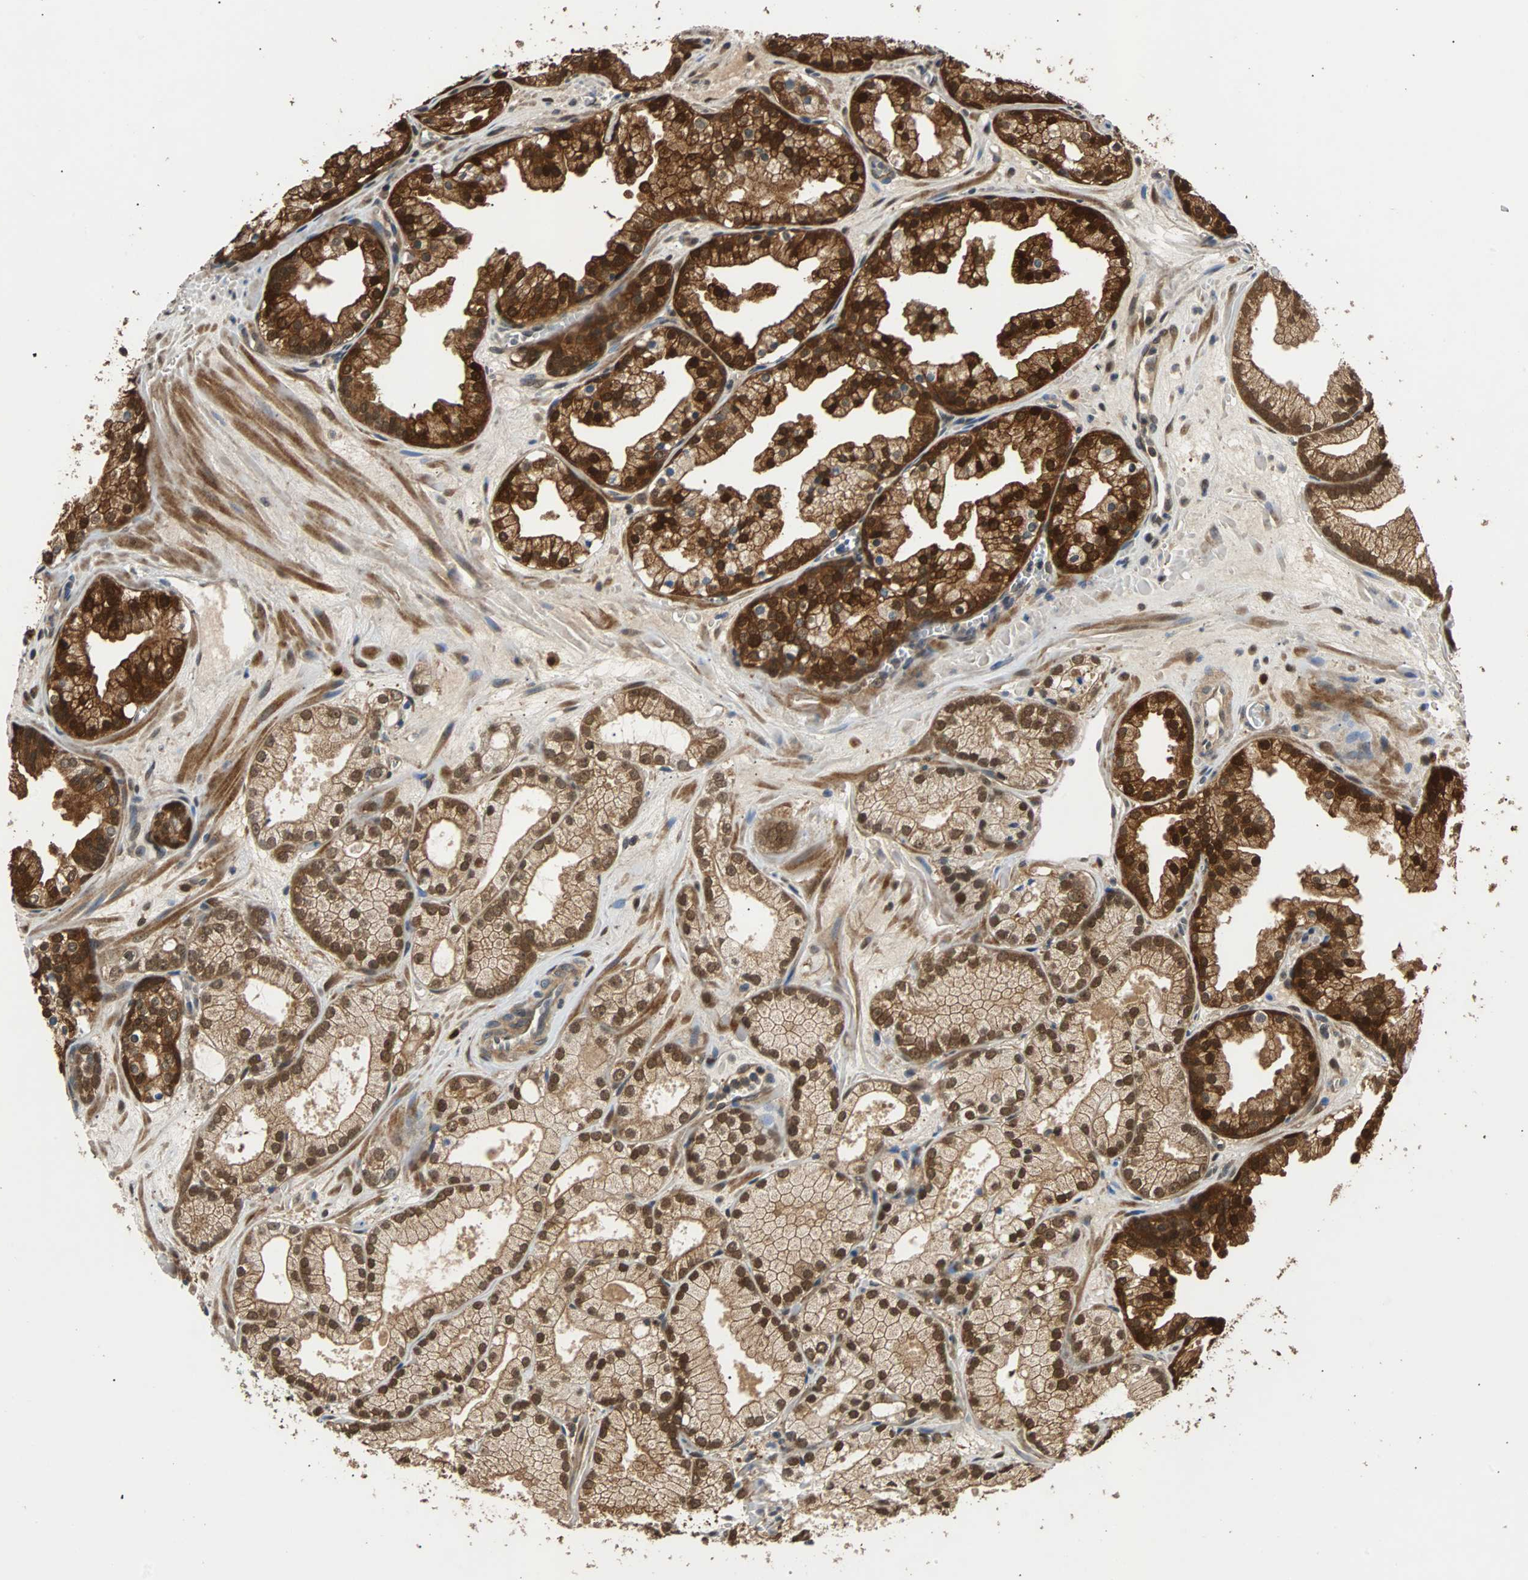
{"staining": {"intensity": "moderate", "quantity": ">75%", "location": "cytoplasmic/membranous,nuclear"}, "tissue": "prostate cancer", "cell_type": "Tumor cells", "image_type": "cancer", "snomed": [{"axis": "morphology", "description": "Adenocarcinoma, Low grade"}, {"axis": "topography", "description": "Prostate"}], "caption": "The photomicrograph demonstrates immunohistochemical staining of low-grade adenocarcinoma (prostate). There is moderate cytoplasmic/membranous and nuclear positivity is identified in approximately >75% of tumor cells.", "gene": "PRDX6", "patient": {"sex": "male", "age": 57}}